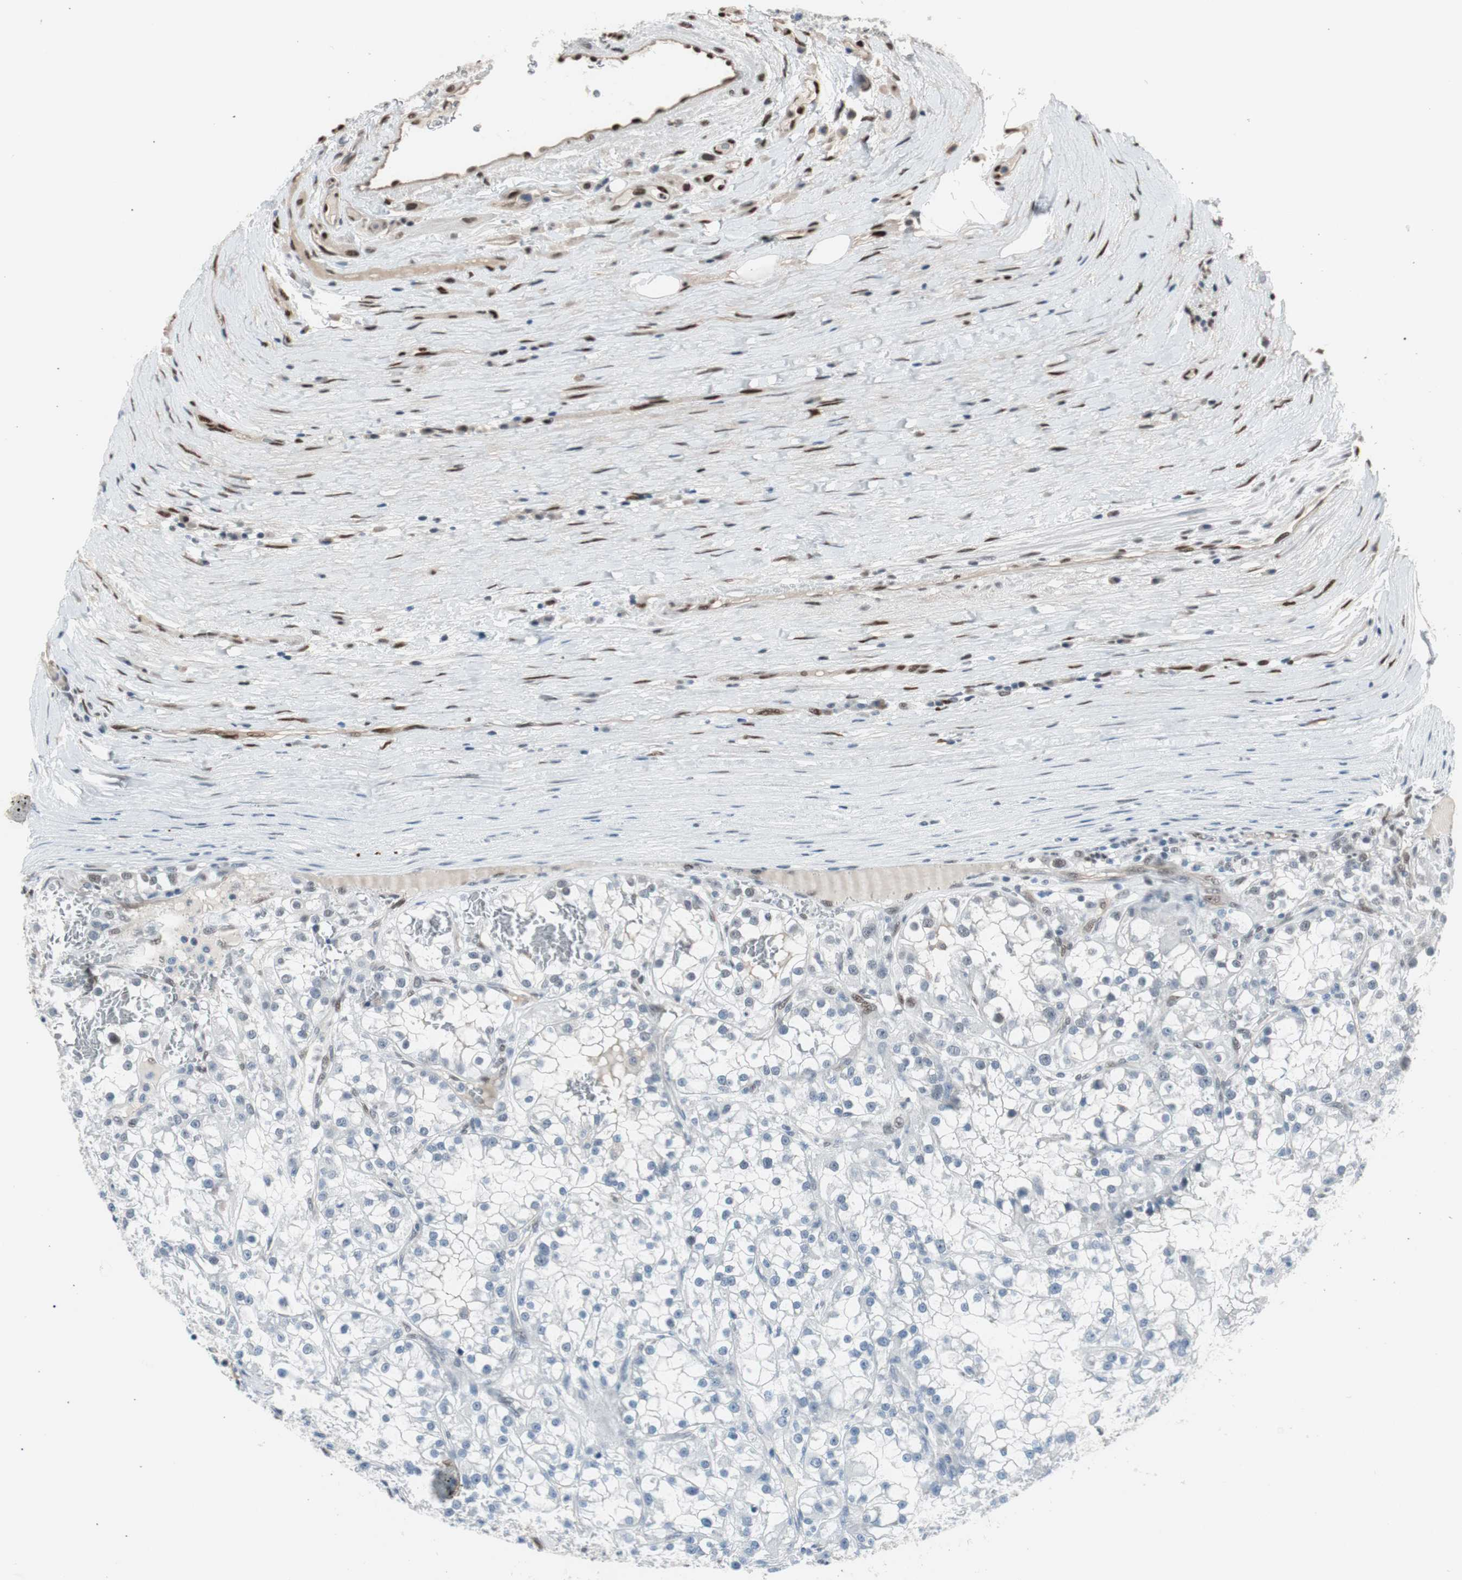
{"staining": {"intensity": "negative", "quantity": "none", "location": "none"}, "tissue": "renal cancer", "cell_type": "Tumor cells", "image_type": "cancer", "snomed": [{"axis": "morphology", "description": "Adenocarcinoma, NOS"}, {"axis": "topography", "description": "Kidney"}], "caption": "This is an IHC image of human renal cancer (adenocarcinoma). There is no expression in tumor cells.", "gene": "PML", "patient": {"sex": "female", "age": 52}}